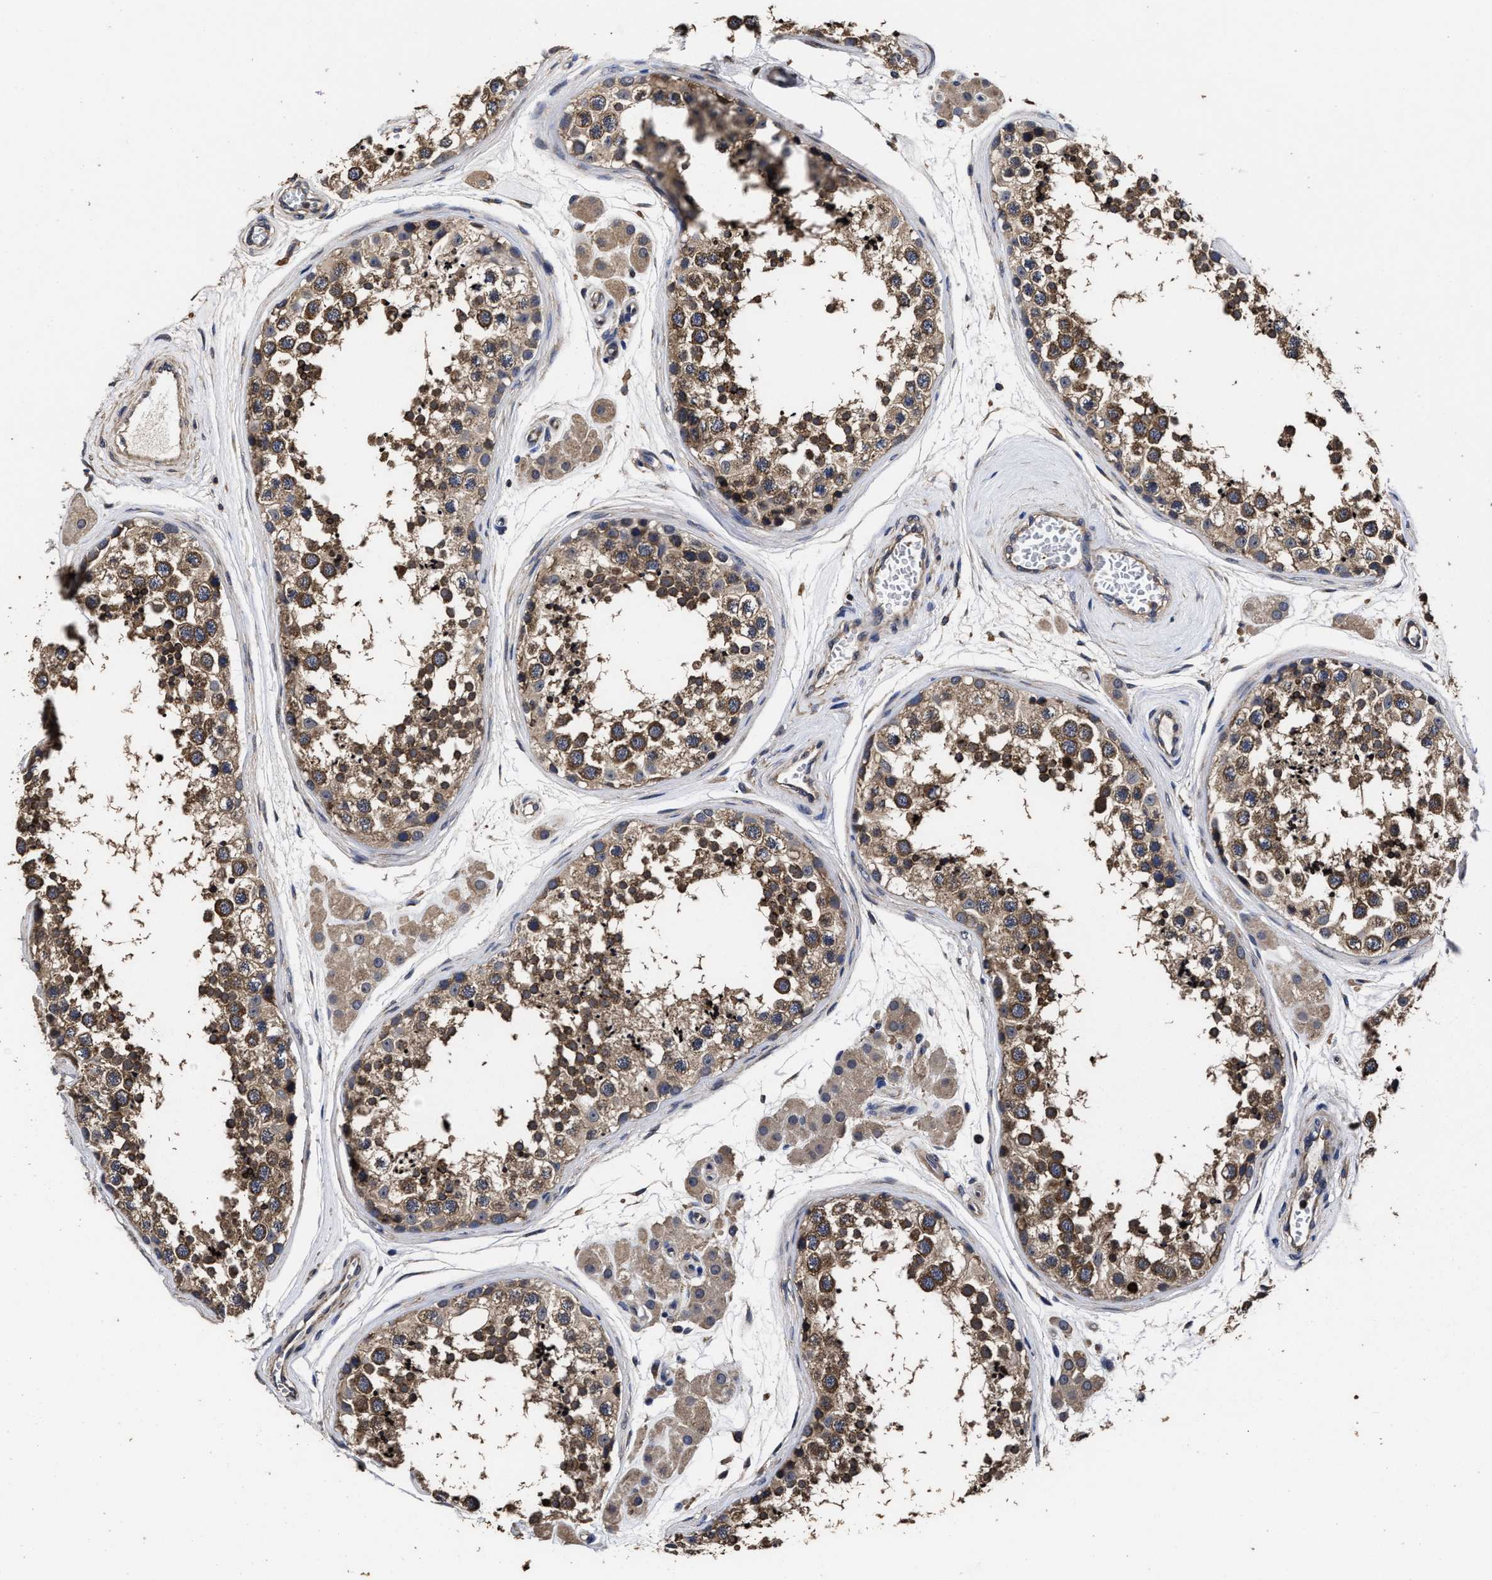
{"staining": {"intensity": "moderate", "quantity": ">75%", "location": "cytoplasmic/membranous"}, "tissue": "testis", "cell_type": "Cells in seminiferous ducts", "image_type": "normal", "snomed": [{"axis": "morphology", "description": "Normal tissue, NOS"}, {"axis": "topography", "description": "Testis"}], "caption": "This is an image of immunohistochemistry (IHC) staining of normal testis, which shows moderate positivity in the cytoplasmic/membranous of cells in seminiferous ducts.", "gene": "AVEN", "patient": {"sex": "male", "age": 56}}